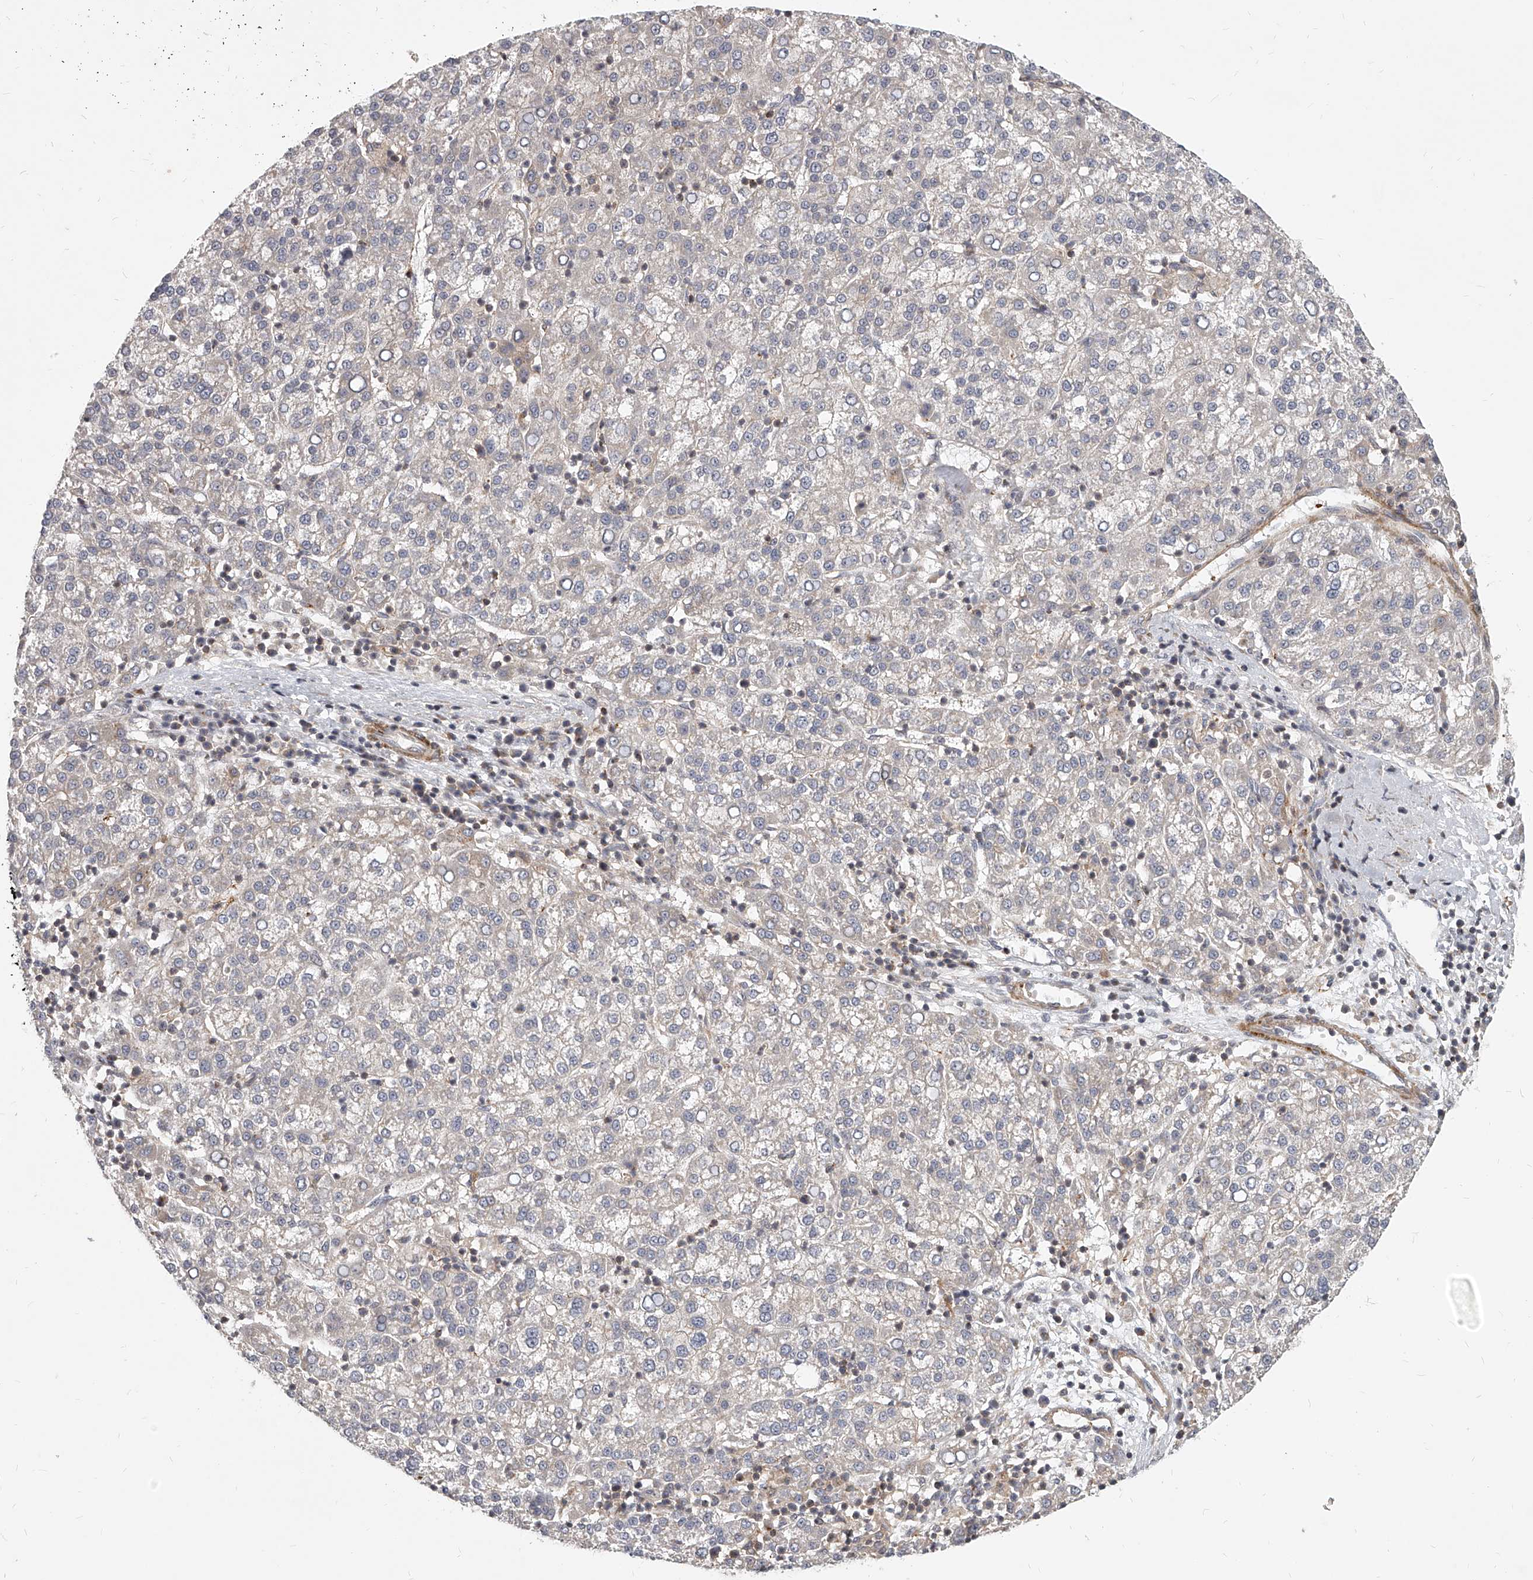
{"staining": {"intensity": "negative", "quantity": "none", "location": "none"}, "tissue": "liver cancer", "cell_type": "Tumor cells", "image_type": "cancer", "snomed": [{"axis": "morphology", "description": "Carcinoma, Hepatocellular, NOS"}, {"axis": "topography", "description": "Liver"}], "caption": "This is an immunohistochemistry histopathology image of liver cancer. There is no expression in tumor cells.", "gene": "SLC37A1", "patient": {"sex": "female", "age": 58}}